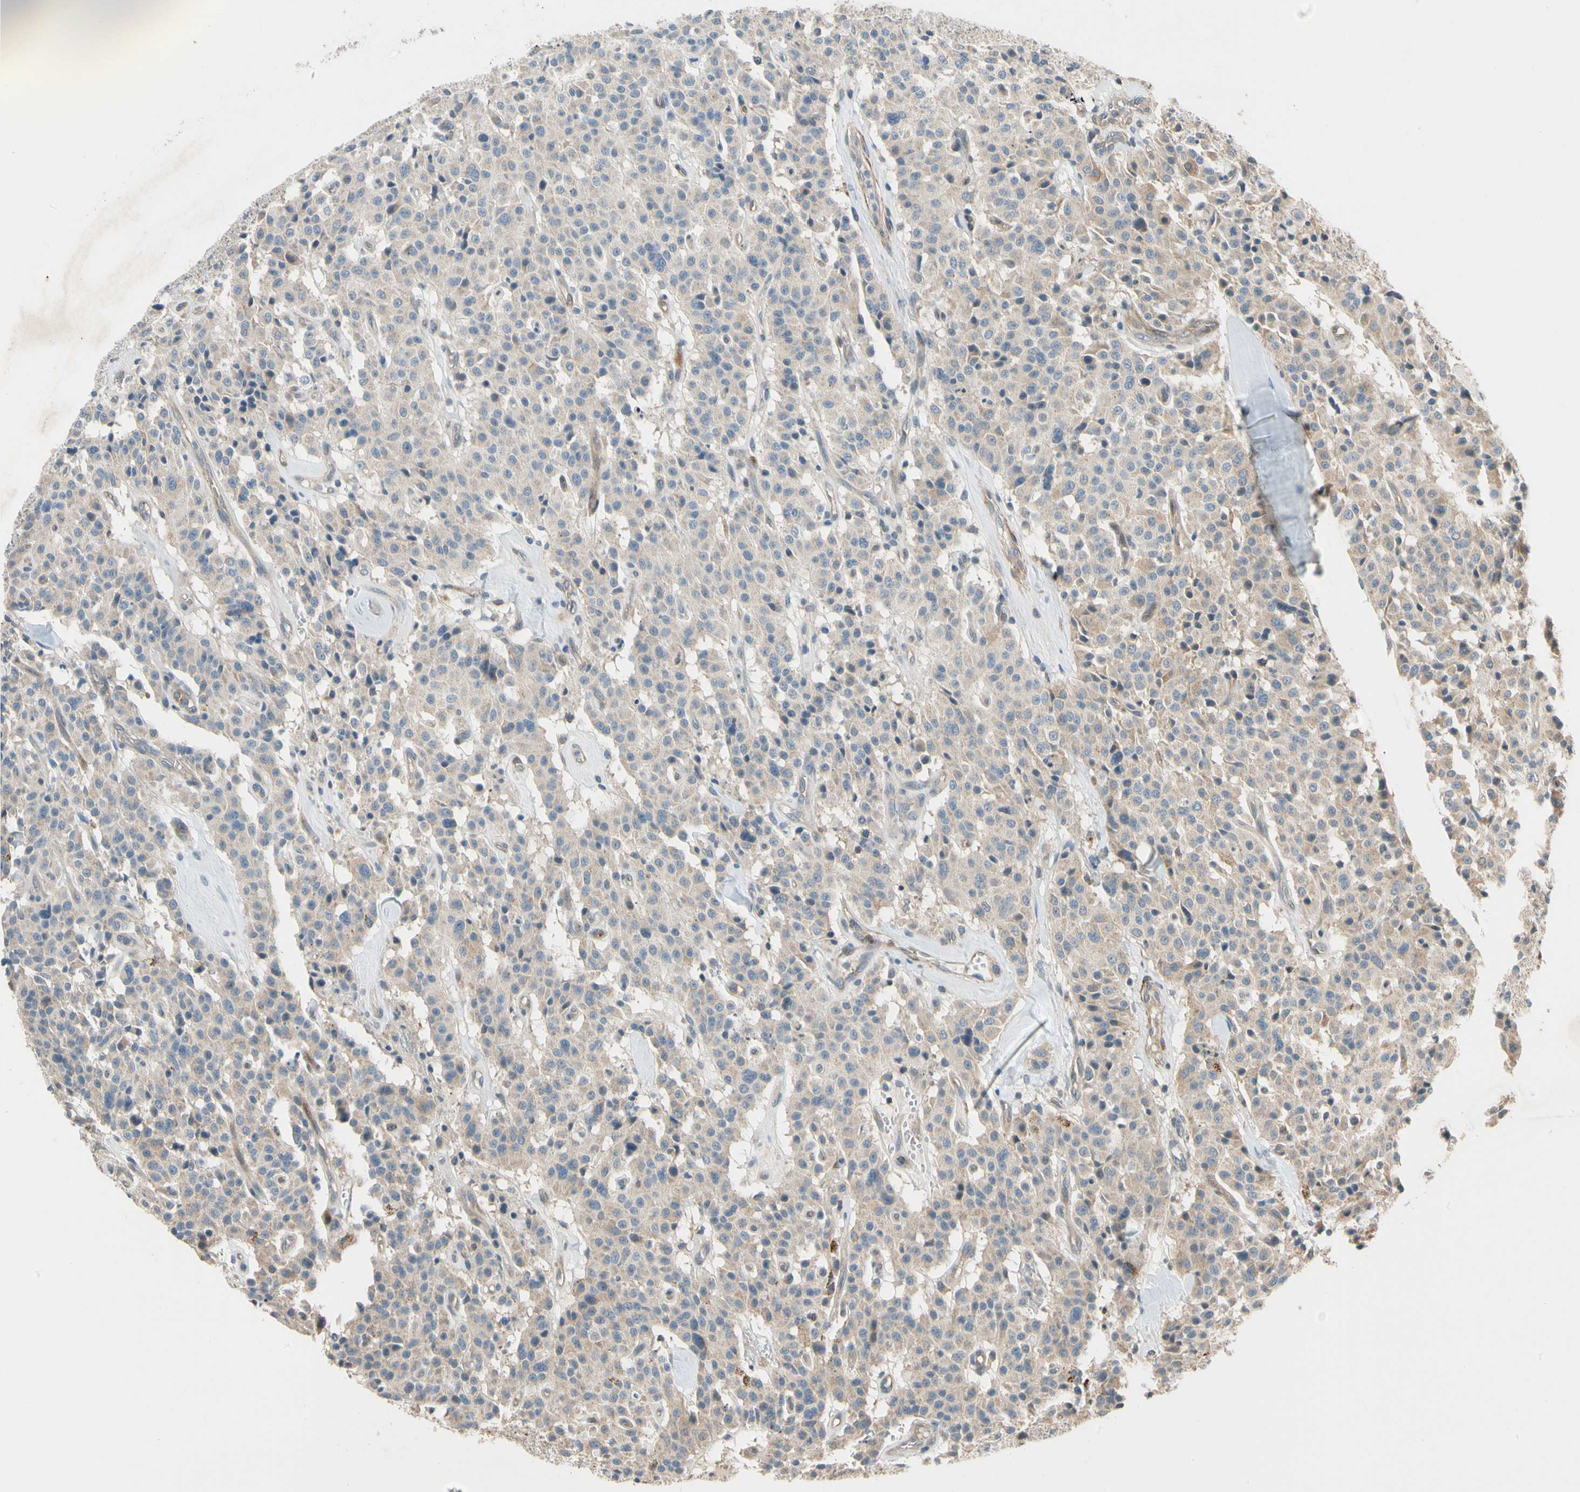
{"staining": {"intensity": "weak", "quantity": "<25%", "location": "cytoplasmic/membranous"}, "tissue": "carcinoid", "cell_type": "Tumor cells", "image_type": "cancer", "snomed": [{"axis": "morphology", "description": "Carcinoid, malignant, NOS"}, {"axis": "topography", "description": "Lung"}], "caption": "Carcinoid was stained to show a protein in brown. There is no significant staining in tumor cells. Nuclei are stained in blue.", "gene": "MST1R", "patient": {"sex": "male", "age": 30}}